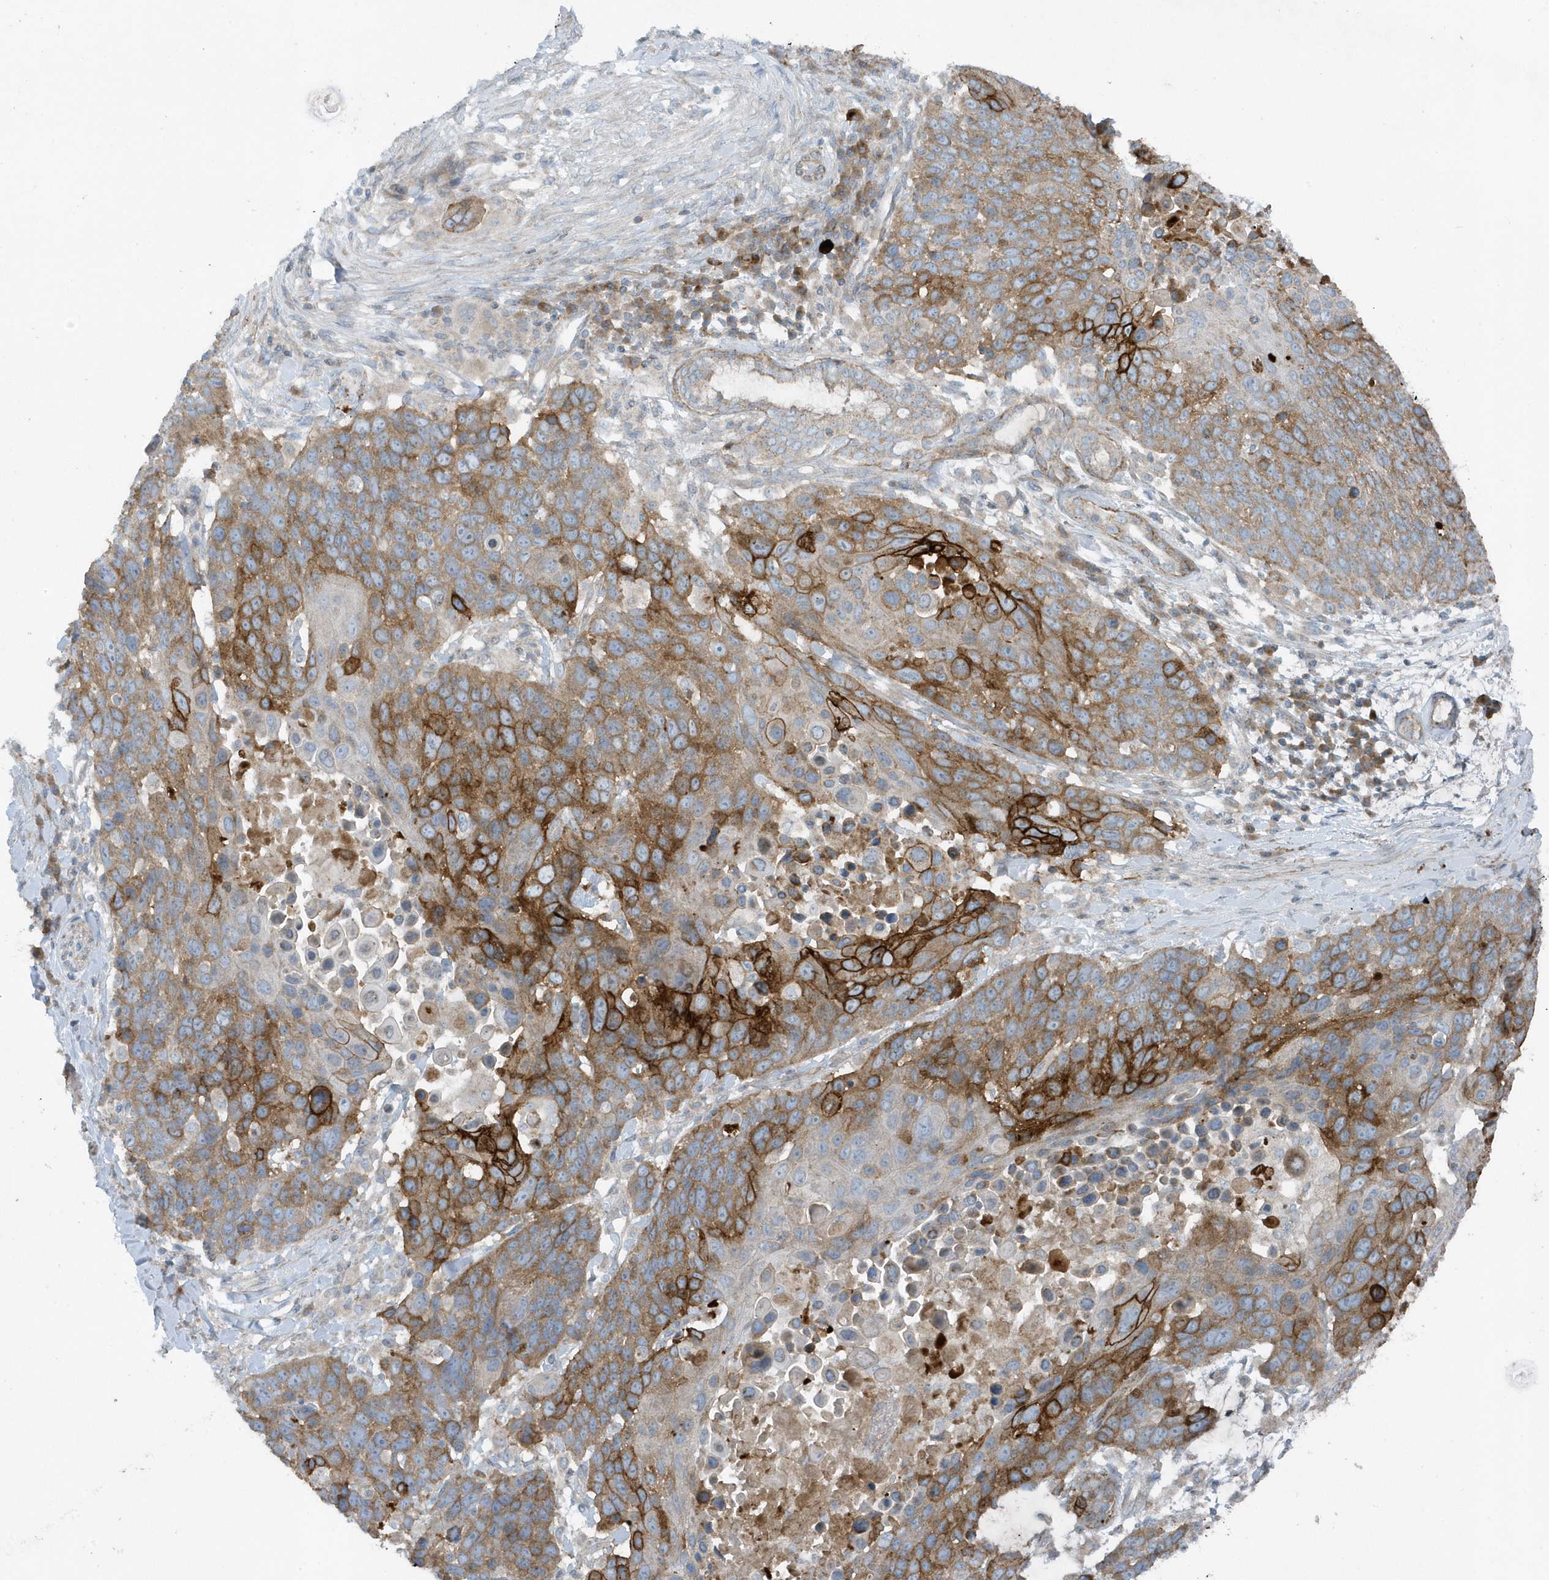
{"staining": {"intensity": "moderate", "quantity": ">75%", "location": "cytoplasmic/membranous"}, "tissue": "lung cancer", "cell_type": "Tumor cells", "image_type": "cancer", "snomed": [{"axis": "morphology", "description": "Squamous cell carcinoma, NOS"}, {"axis": "topography", "description": "Lung"}], "caption": "Immunohistochemical staining of squamous cell carcinoma (lung) displays medium levels of moderate cytoplasmic/membranous expression in about >75% of tumor cells.", "gene": "SLC38A2", "patient": {"sex": "male", "age": 66}}